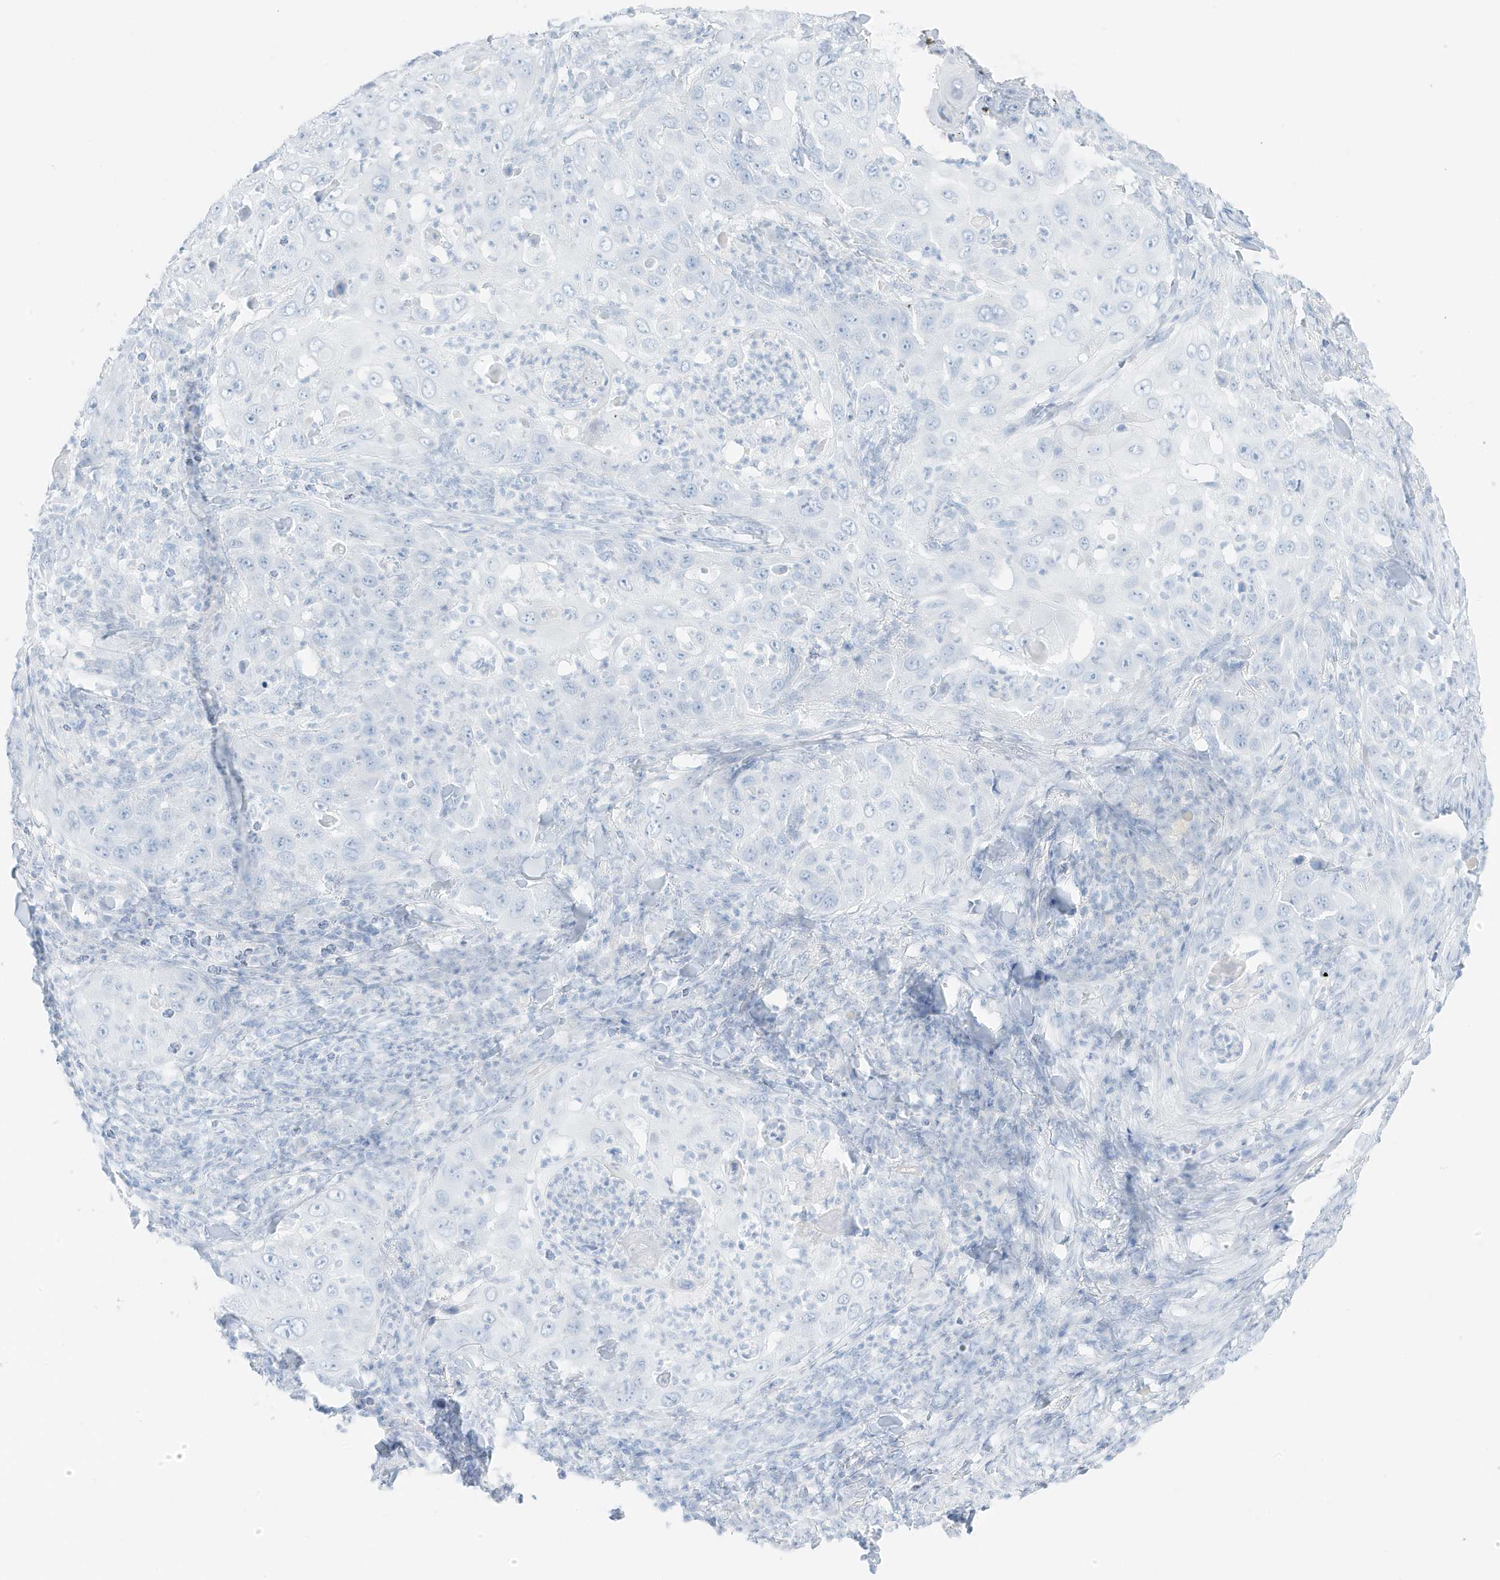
{"staining": {"intensity": "negative", "quantity": "none", "location": "none"}, "tissue": "skin cancer", "cell_type": "Tumor cells", "image_type": "cancer", "snomed": [{"axis": "morphology", "description": "Squamous cell carcinoma, NOS"}, {"axis": "topography", "description": "Skin"}], "caption": "The photomicrograph displays no significant staining in tumor cells of skin cancer.", "gene": "SLC22A13", "patient": {"sex": "female", "age": 44}}